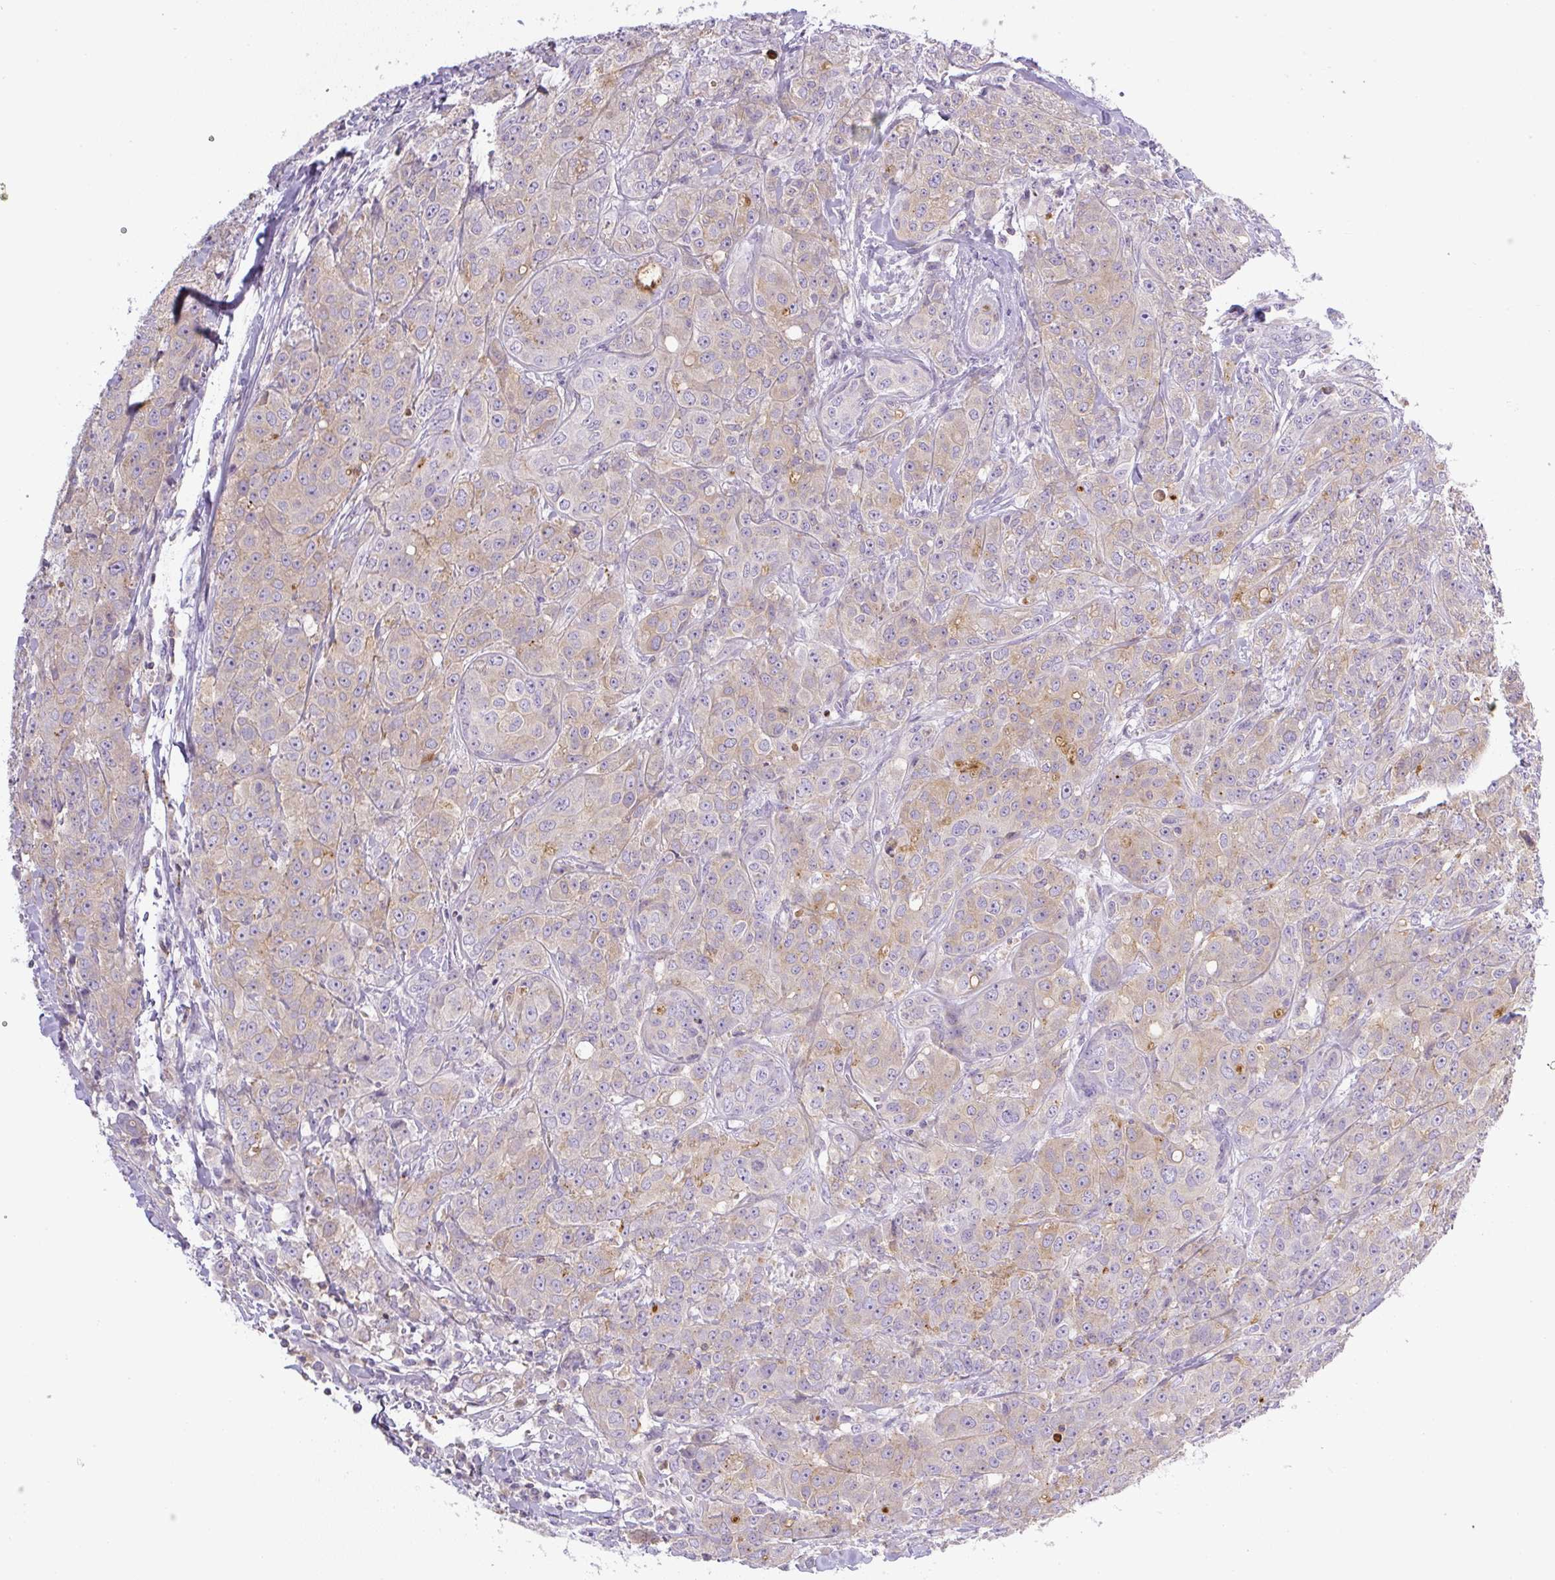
{"staining": {"intensity": "moderate", "quantity": "25%-75%", "location": "cytoplasmic/membranous"}, "tissue": "breast cancer", "cell_type": "Tumor cells", "image_type": "cancer", "snomed": [{"axis": "morphology", "description": "Duct carcinoma"}, {"axis": "topography", "description": "Breast"}], "caption": "IHC micrograph of human breast cancer (invasive ductal carcinoma) stained for a protein (brown), which demonstrates medium levels of moderate cytoplasmic/membranous positivity in approximately 25%-75% of tumor cells.", "gene": "PIP5KL1", "patient": {"sex": "female", "age": 43}}